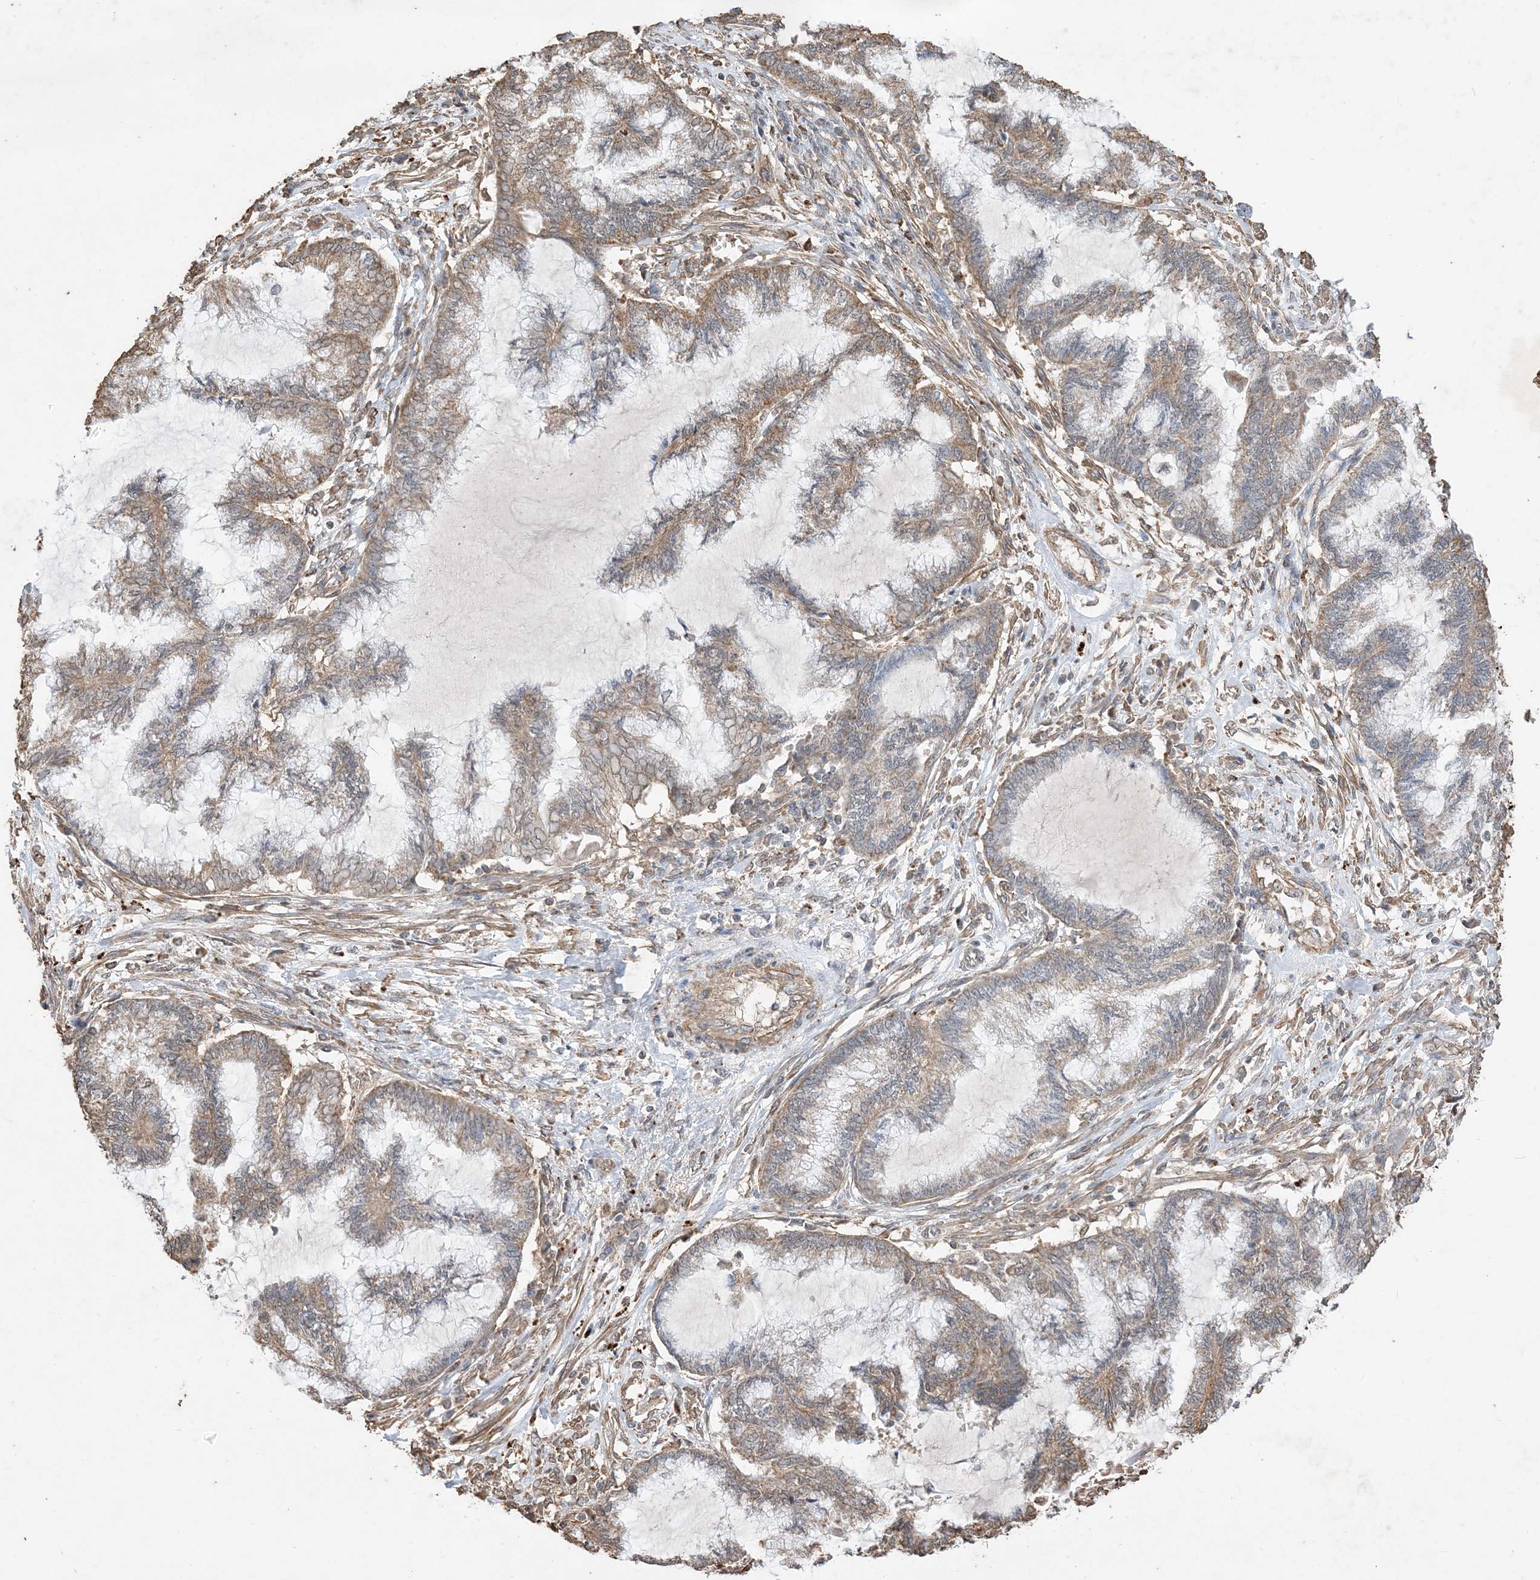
{"staining": {"intensity": "weak", "quantity": ">75%", "location": "cytoplasmic/membranous"}, "tissue": "endometrial cancer", "cell_type": "Tumor cells", "image_type": "cancer", "snomed": [{"axis": "morphology", "description": "Adenocarcinoma, NOS"}, {"axis": "topography", "description": "Endometrium"}], "caption": "About >75% of tumor cells in human endometrial cancer demonstrate weak cytoplasmic/membranous protein positivity as visualized by brown immunohistochemical staining.", "gene": "HPS4", "patient": {"sex": "female", "age": 86}}